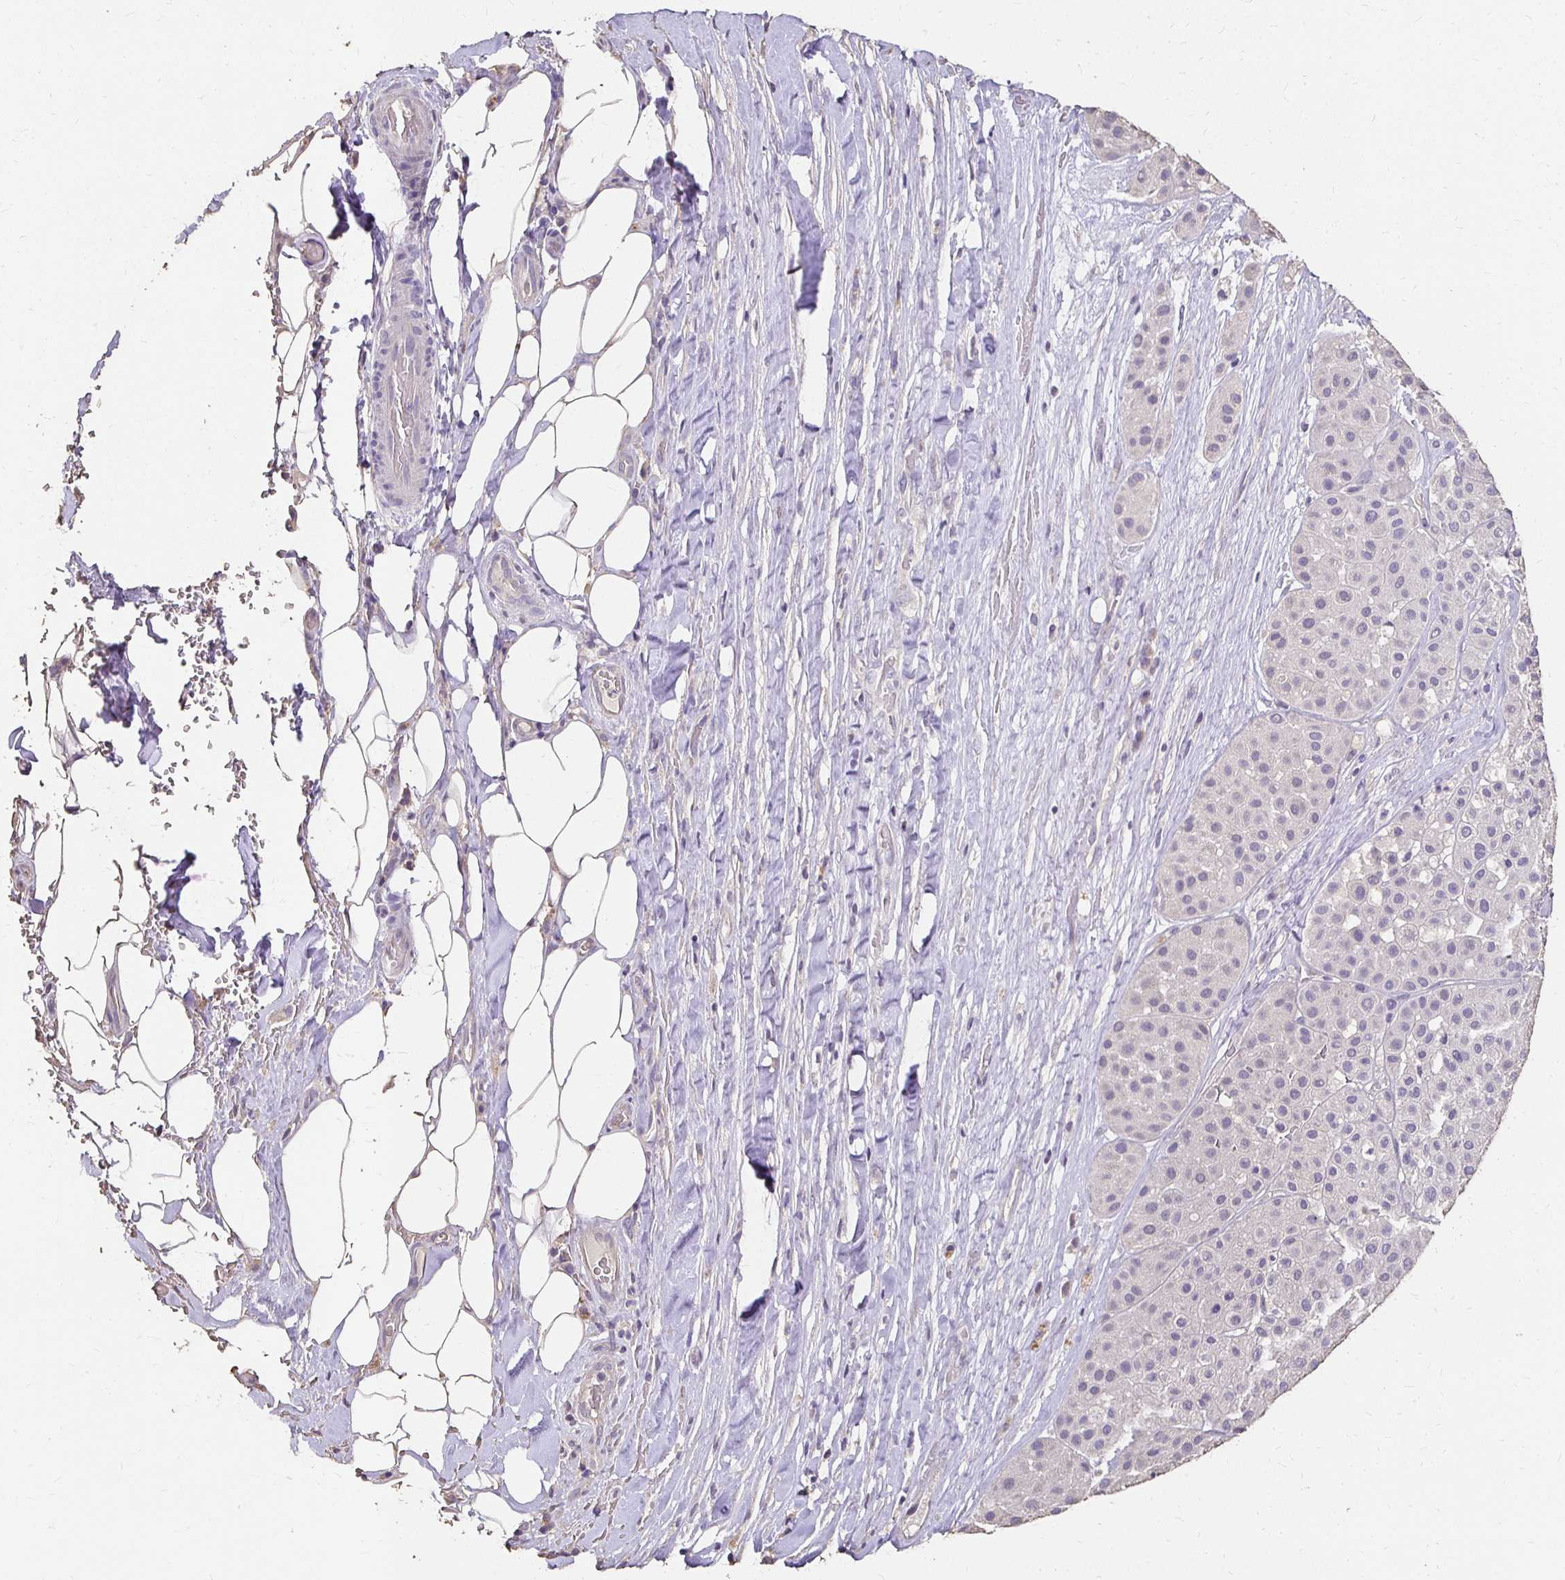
{"staining": {"intensity": "negative", "quantity": "none", "location": "none"}, "tissue": "melanoma", "cell_type": "Tumor cells", "image_type": "cancer", "snomed": [{"axis": "morphology", "description": "Malignant melanoma, Metastatic site"}, {"axis": "topography", "description": "Smooth muscle"}], "caption": "This is a micrograph of immunohistochemistry staining of malignant melanoma (metastatic site), which shows no expression in tumor cells.", "gene": "UGT1A6", "patient": {"sex": "male", "age": 41}}